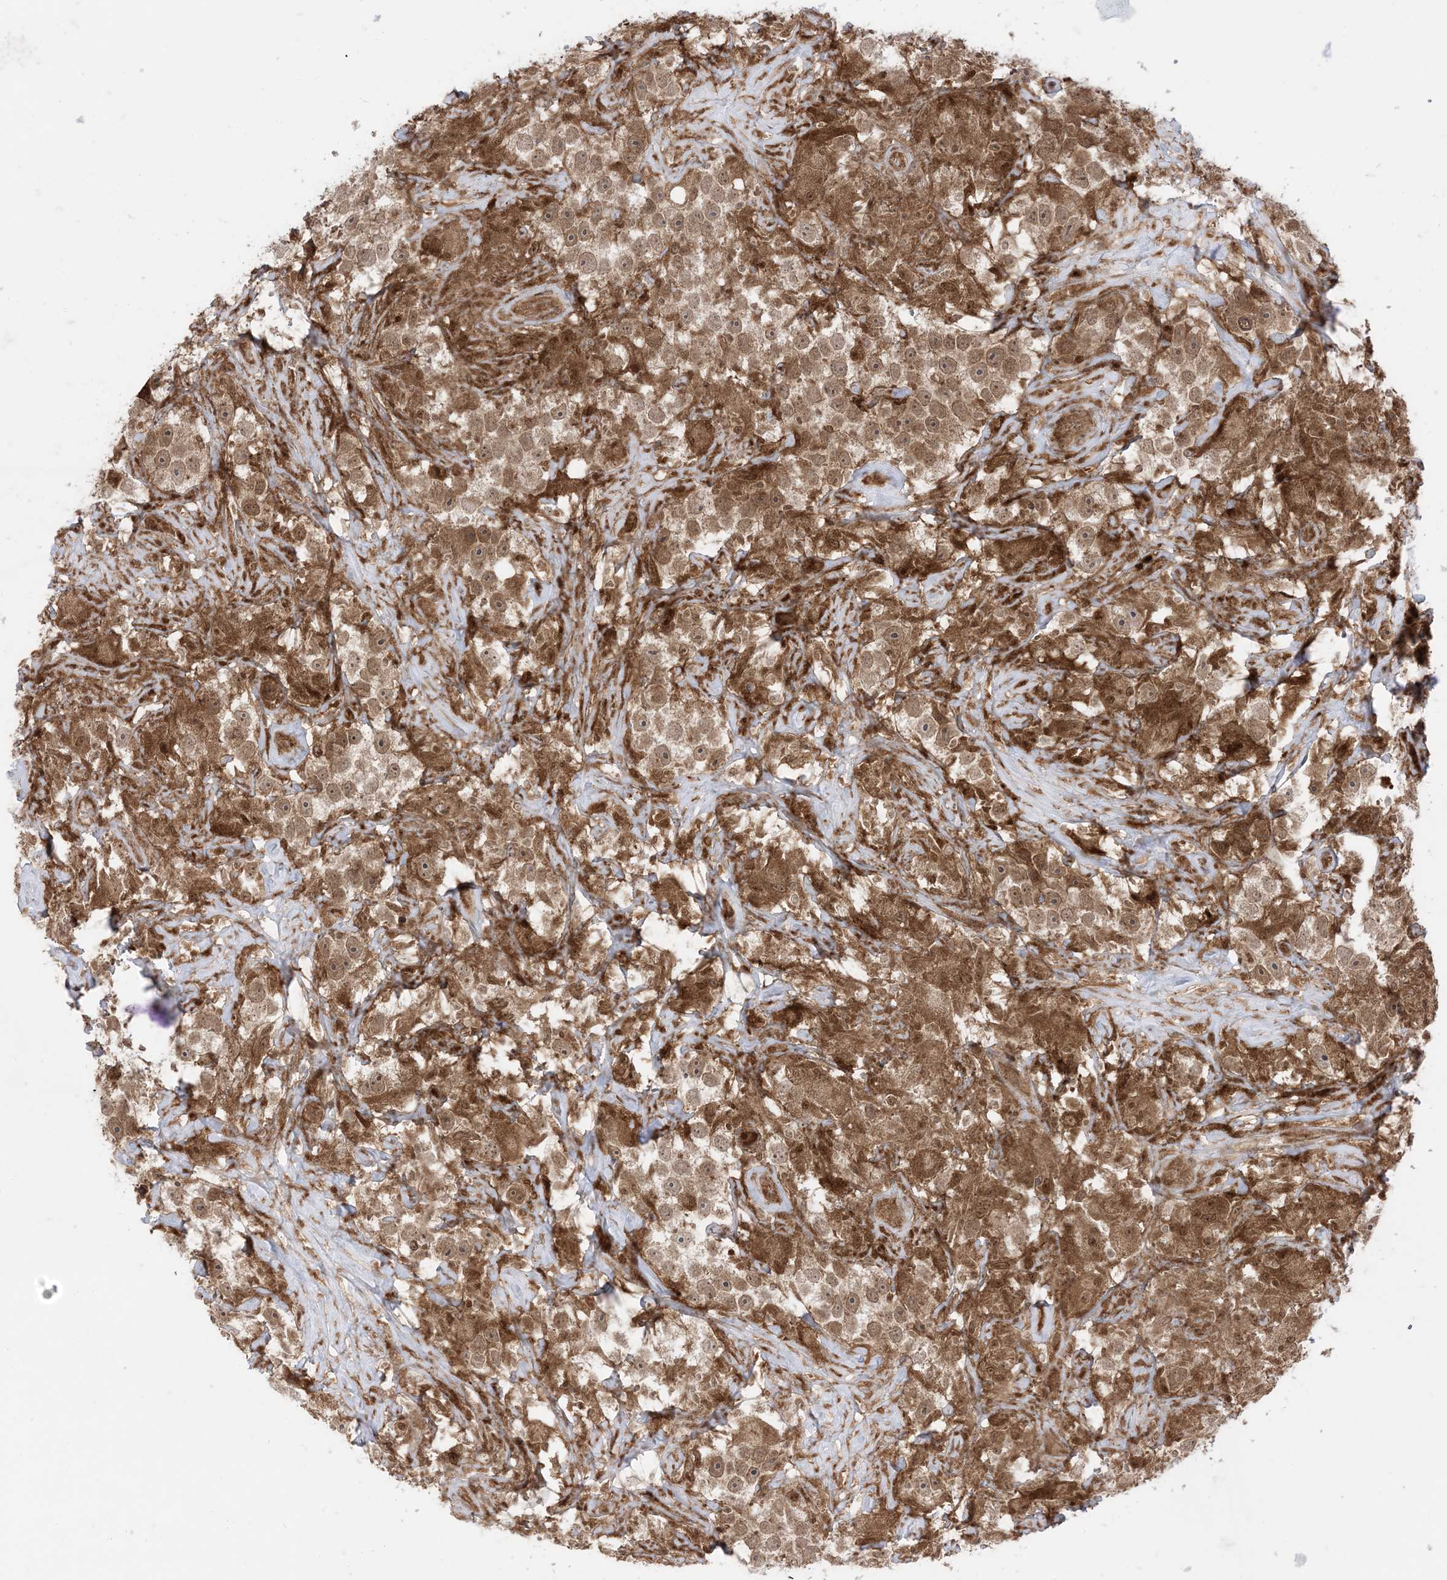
{"staining": {"intensity": "moderate", "quantity": ">75%", "location": "cytoplasmic/membranous,nuclear"}, "tissue": "testis cancer", "cell_type": "Tumor cells", "image_type": "cancer", "snomed": [{"axis": "morphology", "description": "Seminoma, NOS"}, {"axis": "topography", "description": "Testis"}], "caption": "A photomicrograph of seminoma (testis) stained for a protein exhibits moderate cytoplasmic/membranous and nuclear brown staining in tumor cells.", "gene": "PTPA", "patient": {"sex": "male", "age": 49}}